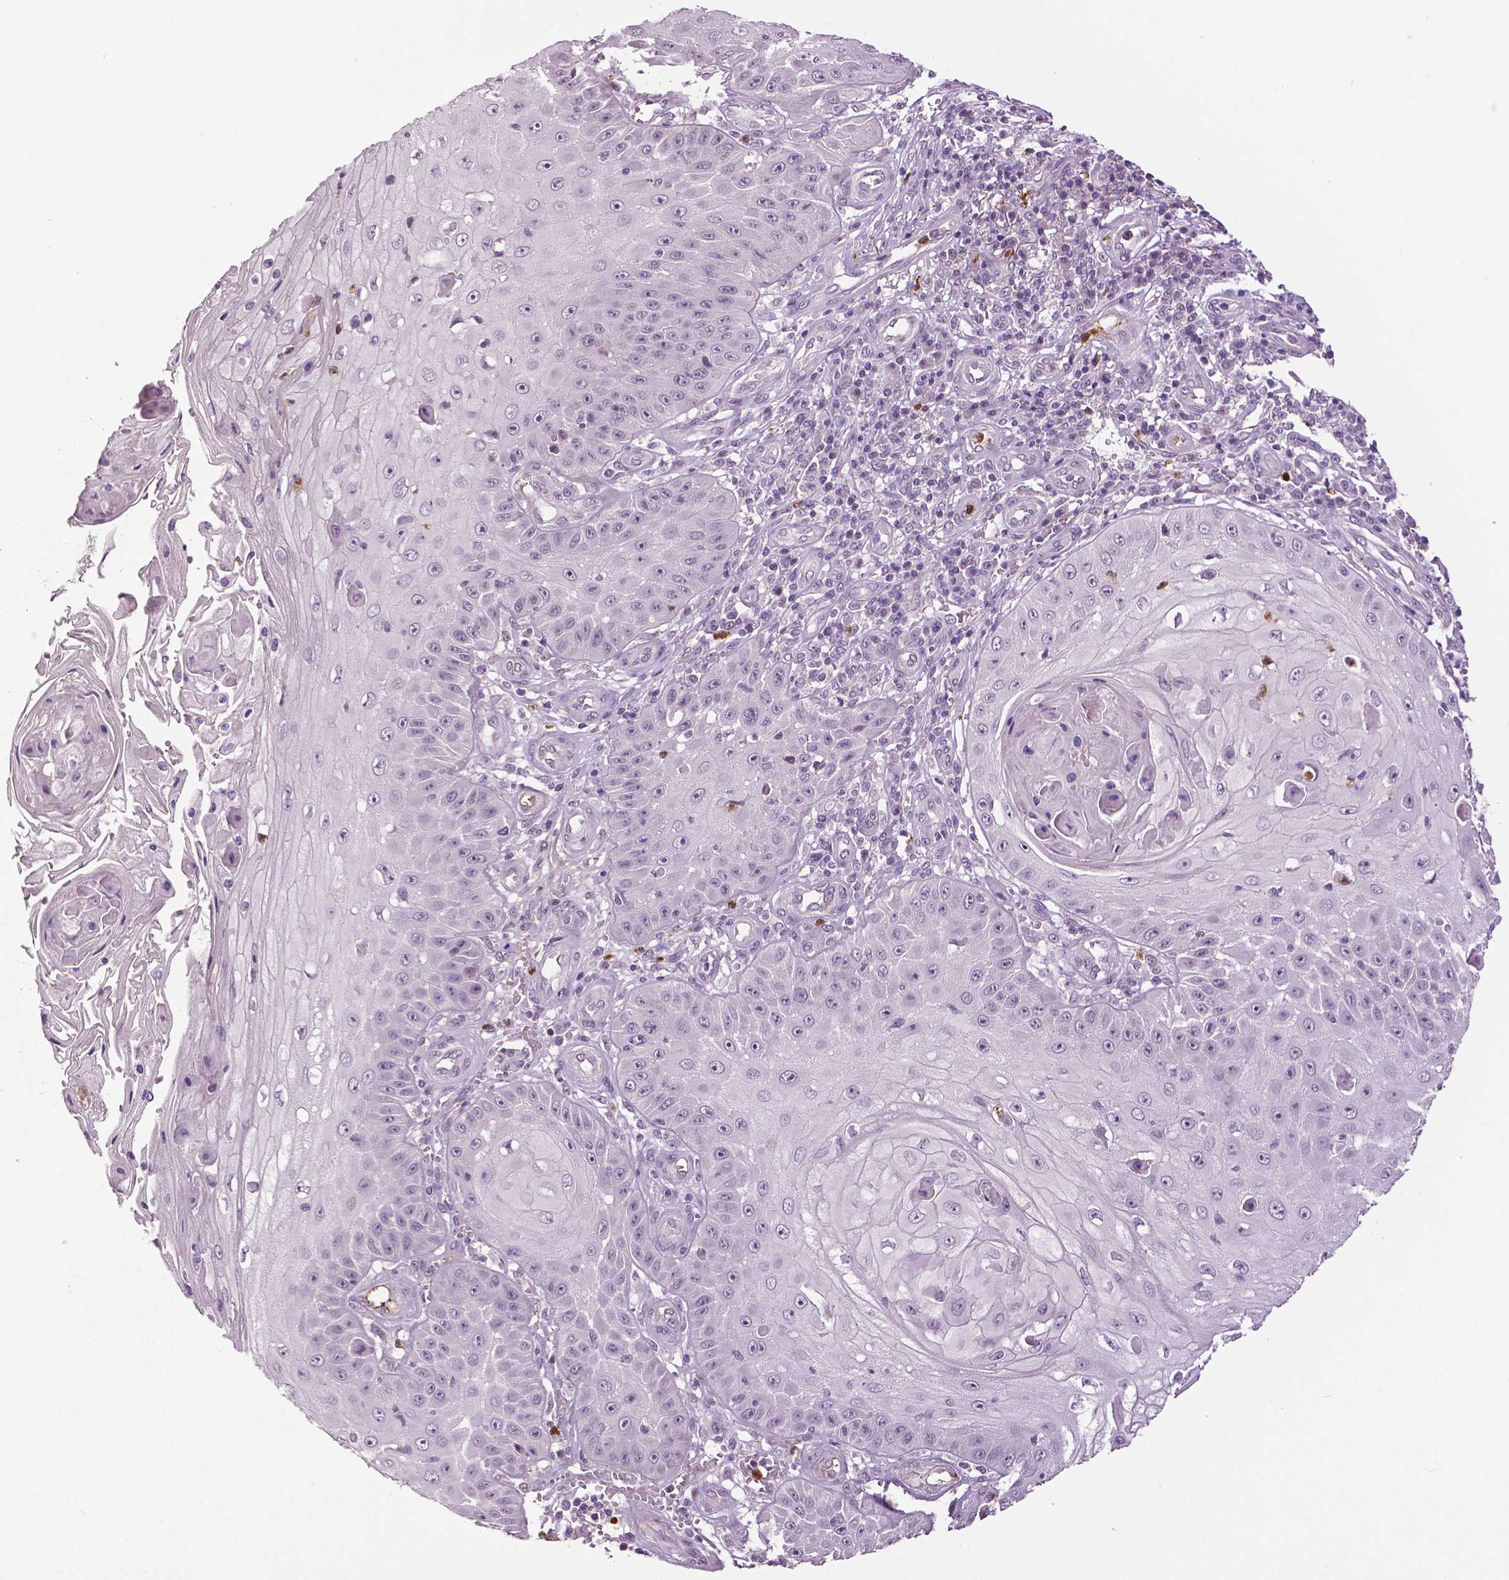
{"staining": {"intensity": "negative", "quantity": "none", "location": "none"}, "tissue": "skin cancer", "cell_type": "Tumor cells", "image_type": "cancer", "snomed": [{"axis": "morphology", "description": "Squamous cell carcinoma, NOS"}, {"axis": "topography", "description": "Skin"}], "caption": "This is an IHC photomicrograph of skin cancer (squamous cell carcinoma). There is no expression in tumor cells.", "gene": "PTPN5", "patient": {"sex": "male", "age": 70}}